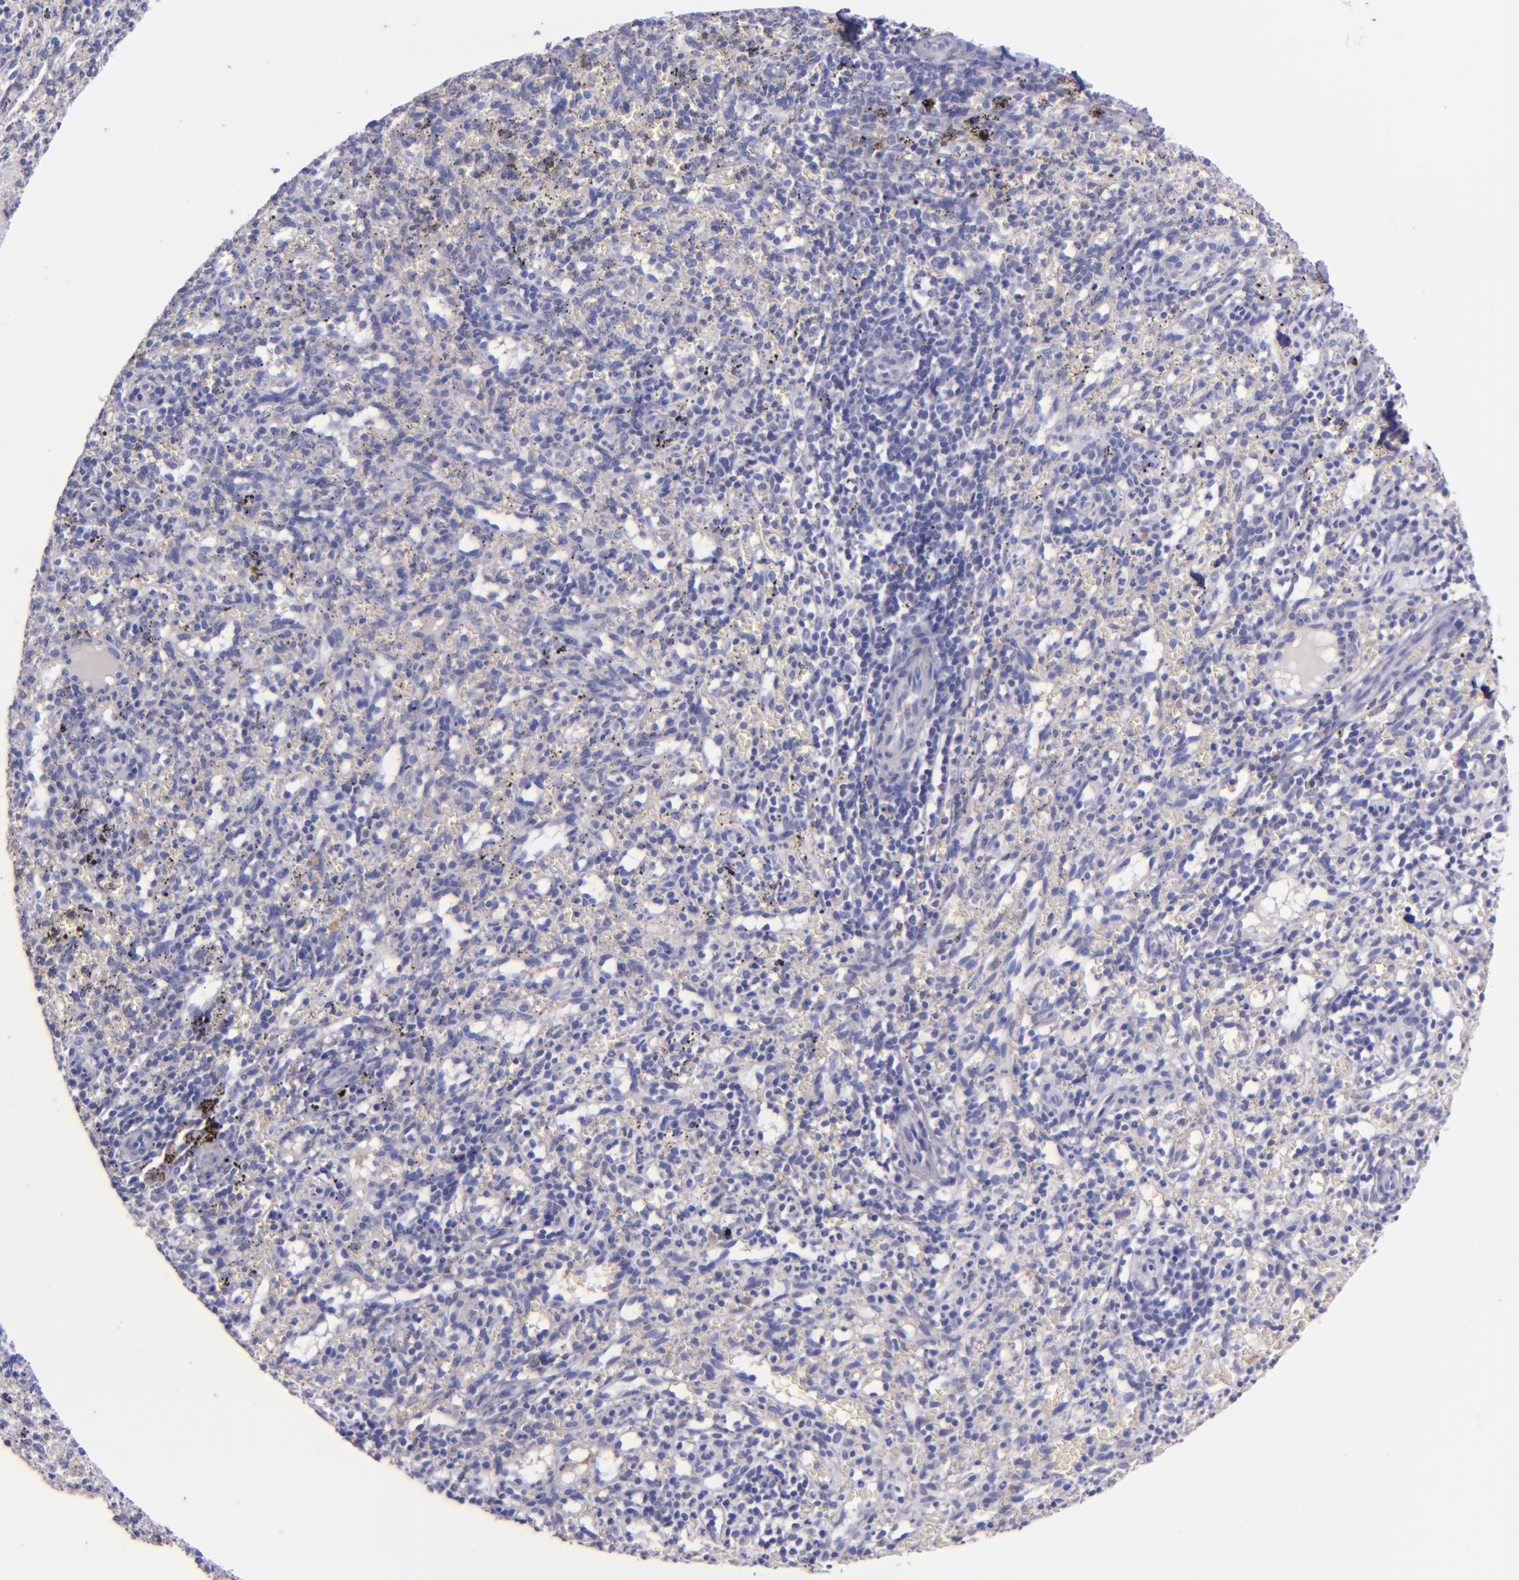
{"staining": {"intensity": "negative", "quantity": "none", "location": "none"}, "tissue": "spleen", "cell_type": "Cells in red pulp", "image_type": "normal", "snomed": [{"axis": "morphology", "description": "Normal tissue, NOS"}, {"axis": "topography", "description": "Spleen"}], "caption": "Spleen stained for a protein using immunohistochemistry reveals no positivity cells in red pulp.", "gene": "F13A1", "patient": {"sex": "female", "age": 10}}